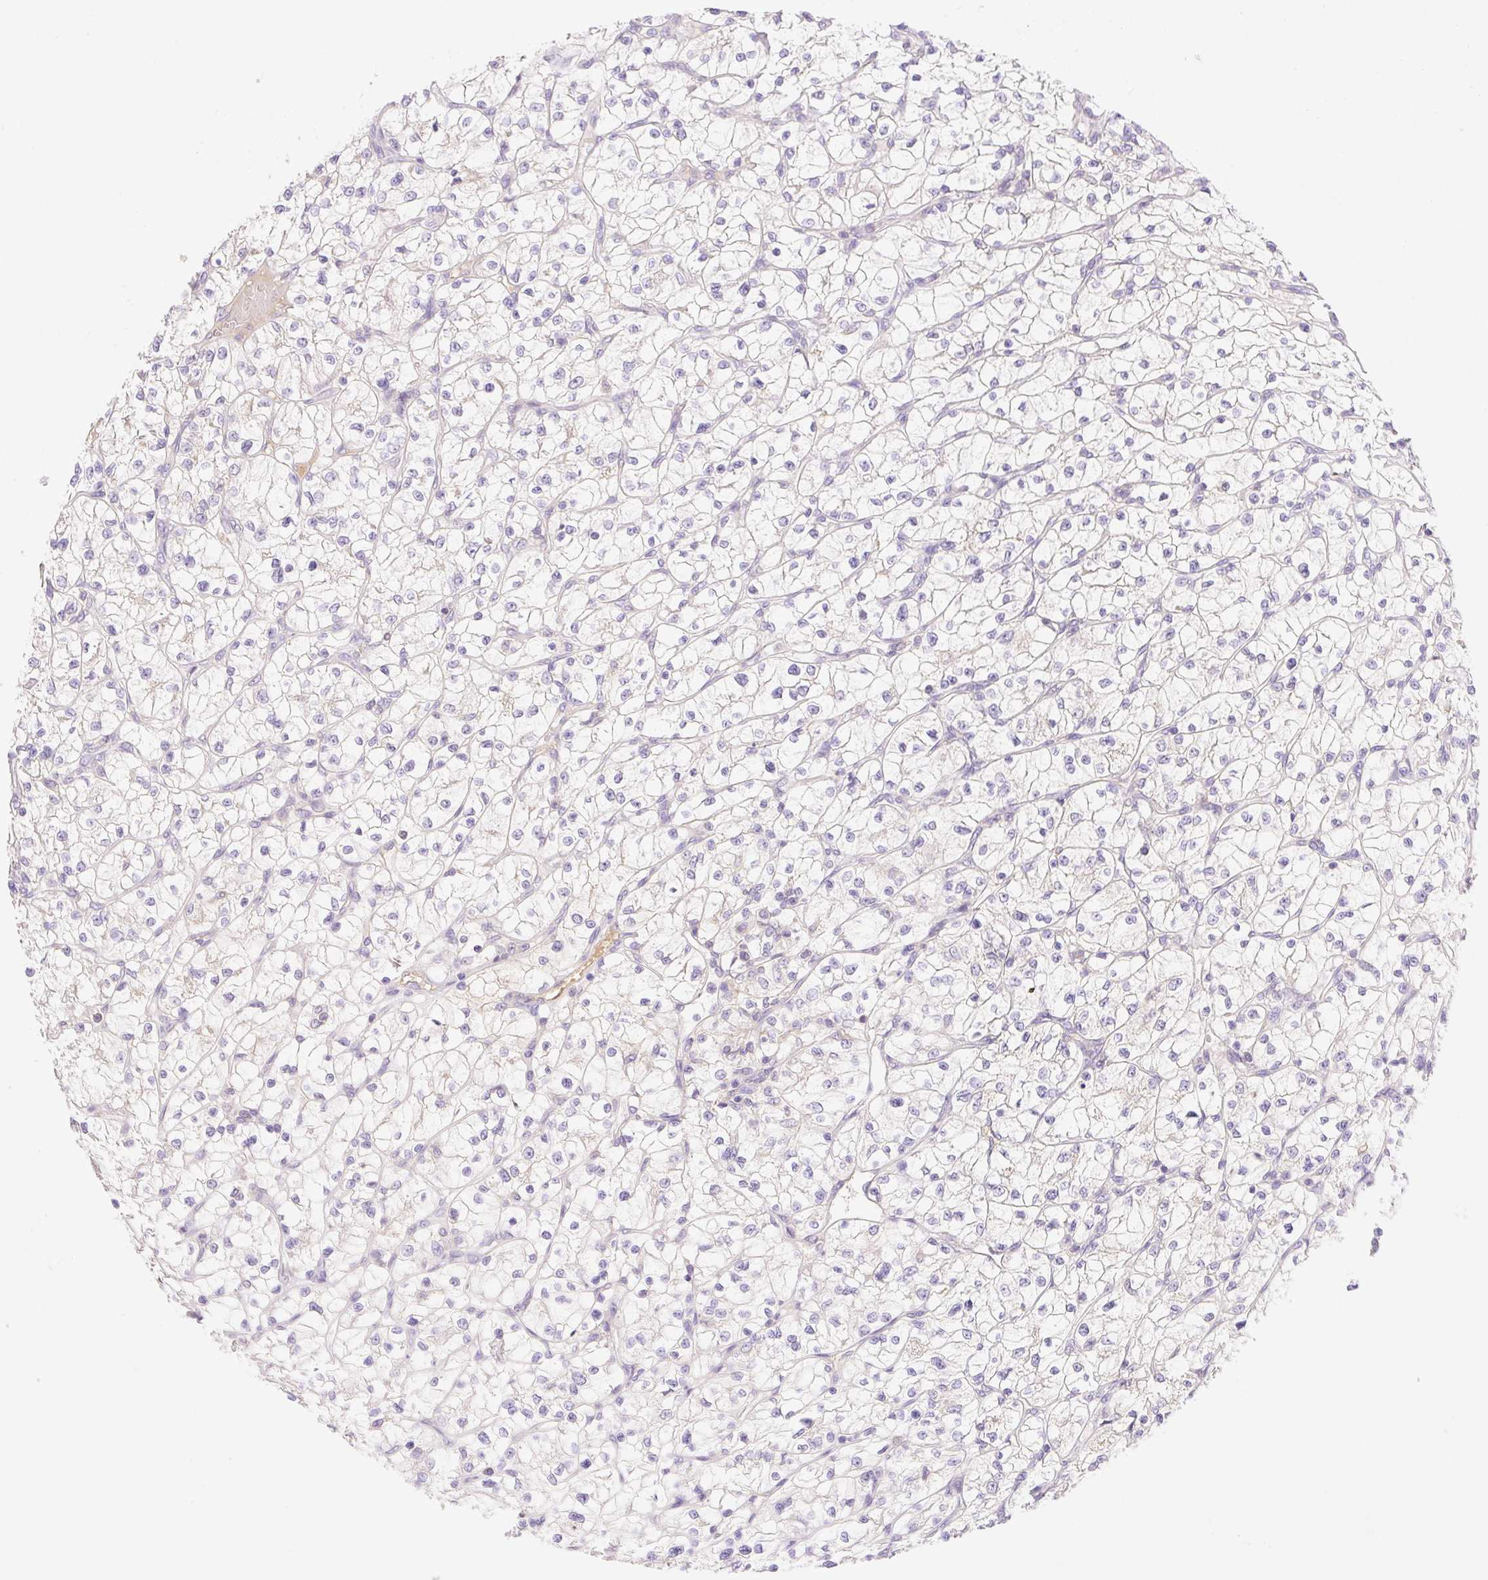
{"staining": {"intensity": "negative", "quantity": "none", "location": "none"}, "tissue": "renal cancer", "cell_type": "Tumor cells", "image_type": "cancer", "snomed": [{"axis": "morphology", "description": "Adenocarcinoma, NOS"}, {"axis": "topography", "description": "Kidney"}], "caption": "This is a photomicrograph of immunohistochemistry (IHC) staining of renal cancer (adenocarcinoma), which shows no expression in tumor cells.", "gene": "DENND5A", "patient": {"sex": "female", "age": 64}}